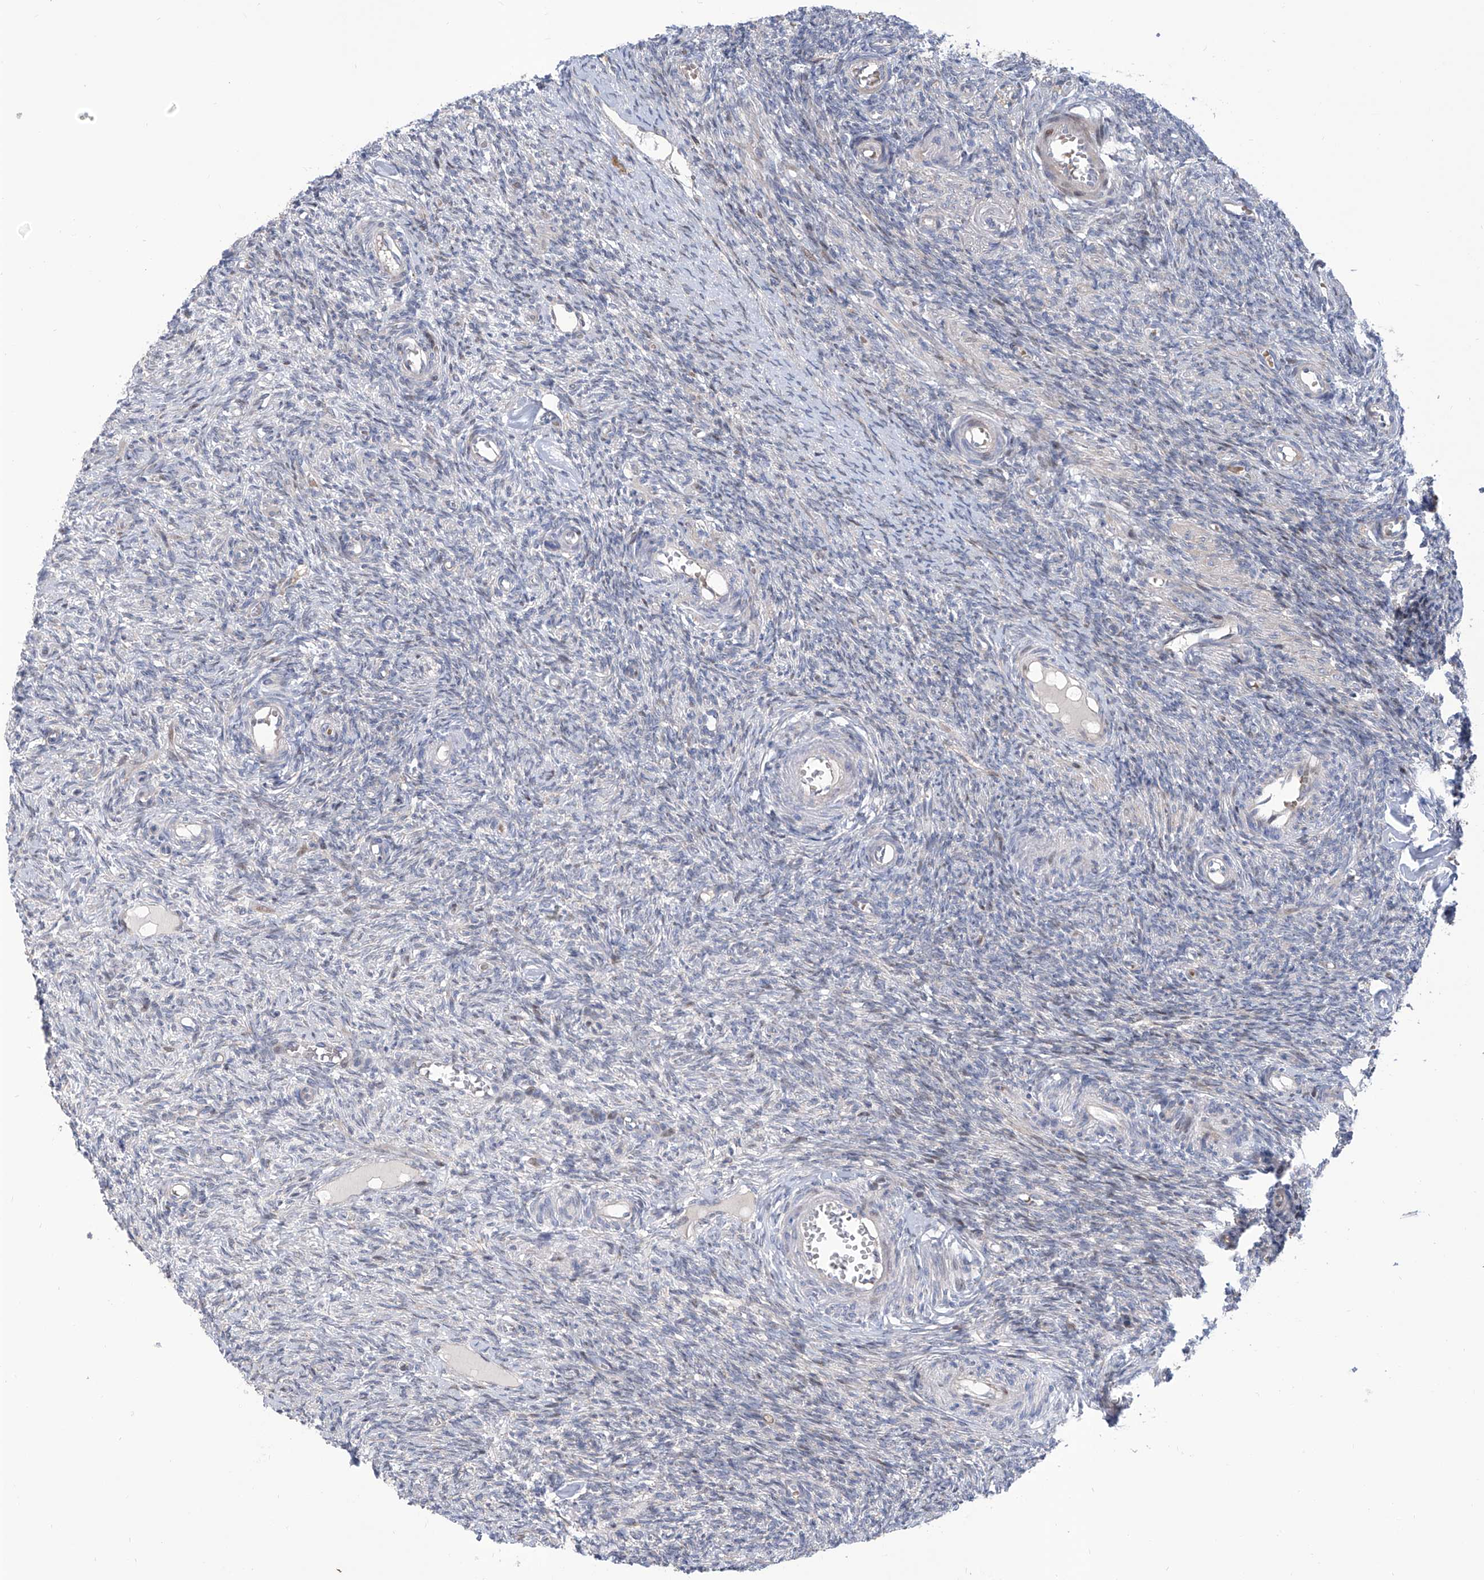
{"staining": {"intensity": "negative", "quantity": "none", "location": "none"}, "tissue": "ovary", "cell_type": "Ovarian stroma cells", "image_type": "normal", "snomed": [{"axis": "morphology", "description": "Normal tissue, NOS"}, {"axis": "topography", "description": "Ovary"}], "caption": "Normal ovary was stained to show a protein in brown. There is no significant staining in ovarian stroma cells.", "gene": "LRRC1", "patient": {"sex": "female", "age": 27}}